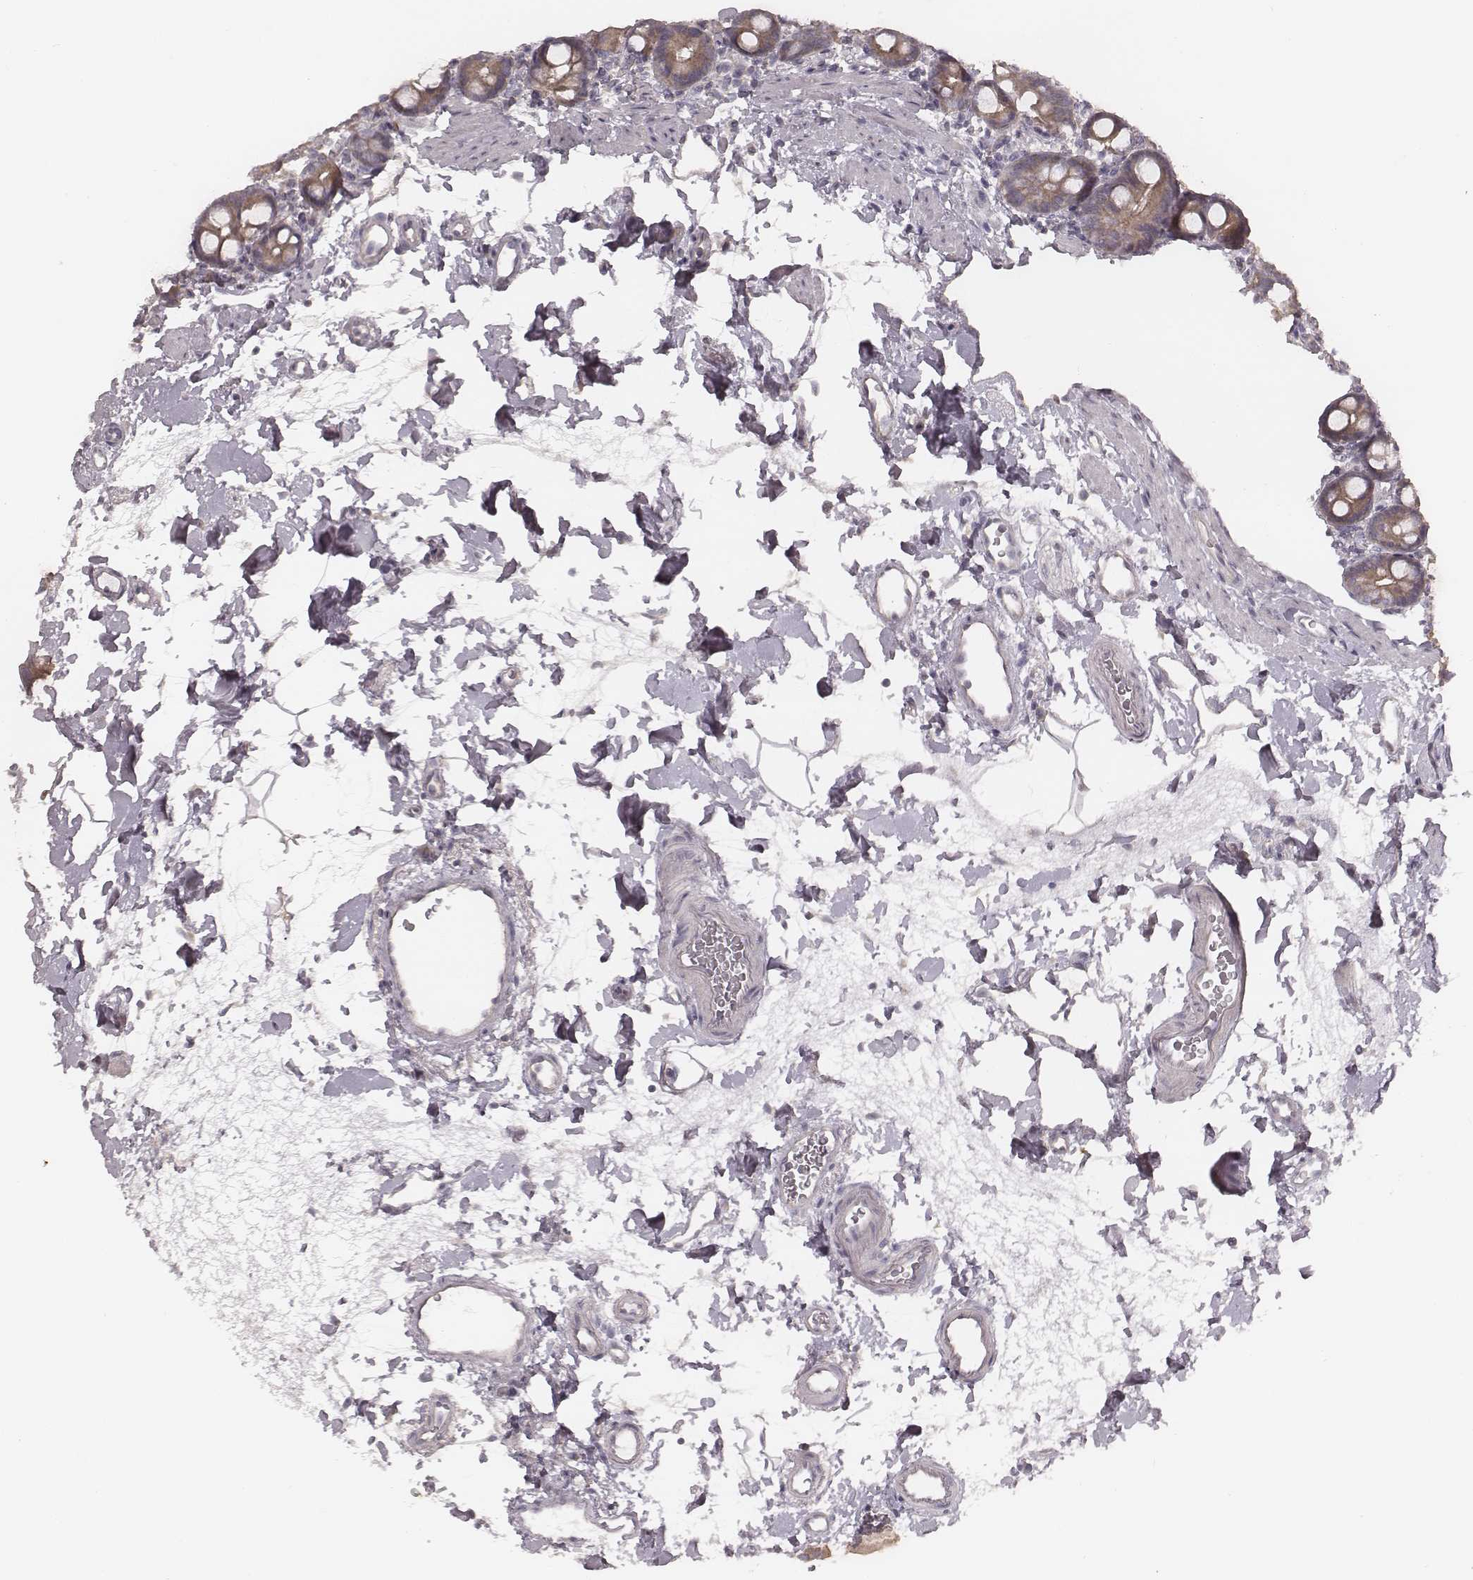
{"staining": {"intensity": "weak", "quantity": ">75%", "location": "cytoplasmic/membranous"}, "tissue": "duodenum", "cell_type": "Glandular cells", "image_type": "normal", "snomed": [{"axis": "morphology", "description": "Normal tissue, NOS"}, {"axis": "topography", "description": "Duodenum"}], "caption": "Immunohistochemistry photomicrograph of benign human duodenum stained for a protein (brown), which displays low levels of weak cytoplasmic/membranous staining in about >75% of glandular cells.", "gene": "TDRD5", "patient": {"sex": "male", "age": 59}}